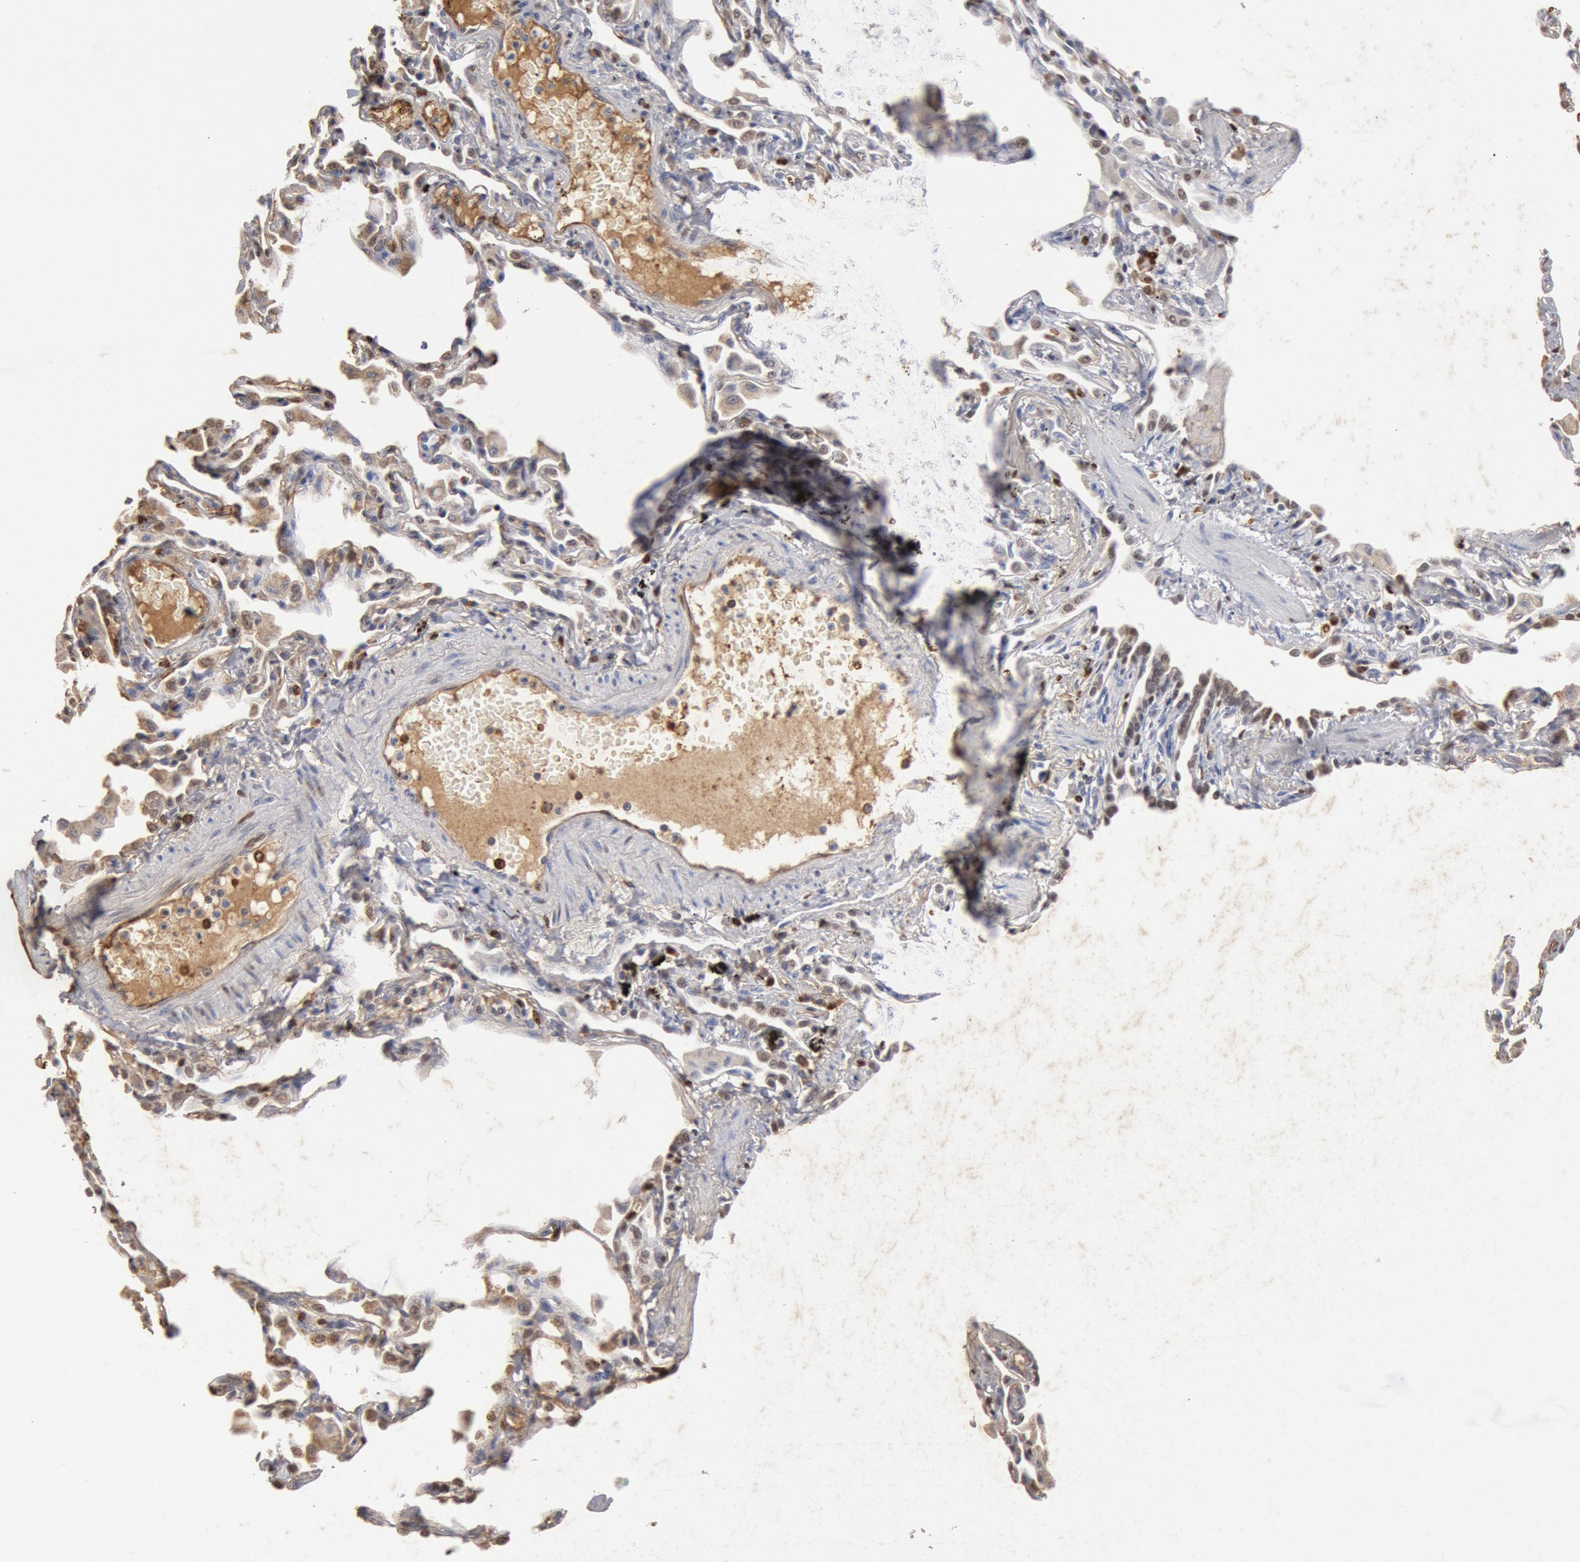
{"staining": {"intensity": "moderate", "quantity": "25%-75%", "location": "nuclear"}, "tissue": "lung", "cell_type": "Alveolar cells", "image_type": "normal", "snomed": [{"axis": "morphology", "description": "Normal tissue, NOS"}, {"axis": "topography", "description": "Lung"}], "caption": "DAB (3,3'-diaminobenzidine) immunohistochemical staining of benign human lung reveals moderate nuclear protein expression in about 25%-75% of alveolar cells. (Stains: DAB in brown, nuclei in blue, Microscopy: brightfield microscopy at high magnification).", "gene": "FOXA2", "patient": {"sex": "female", "age": 49}}